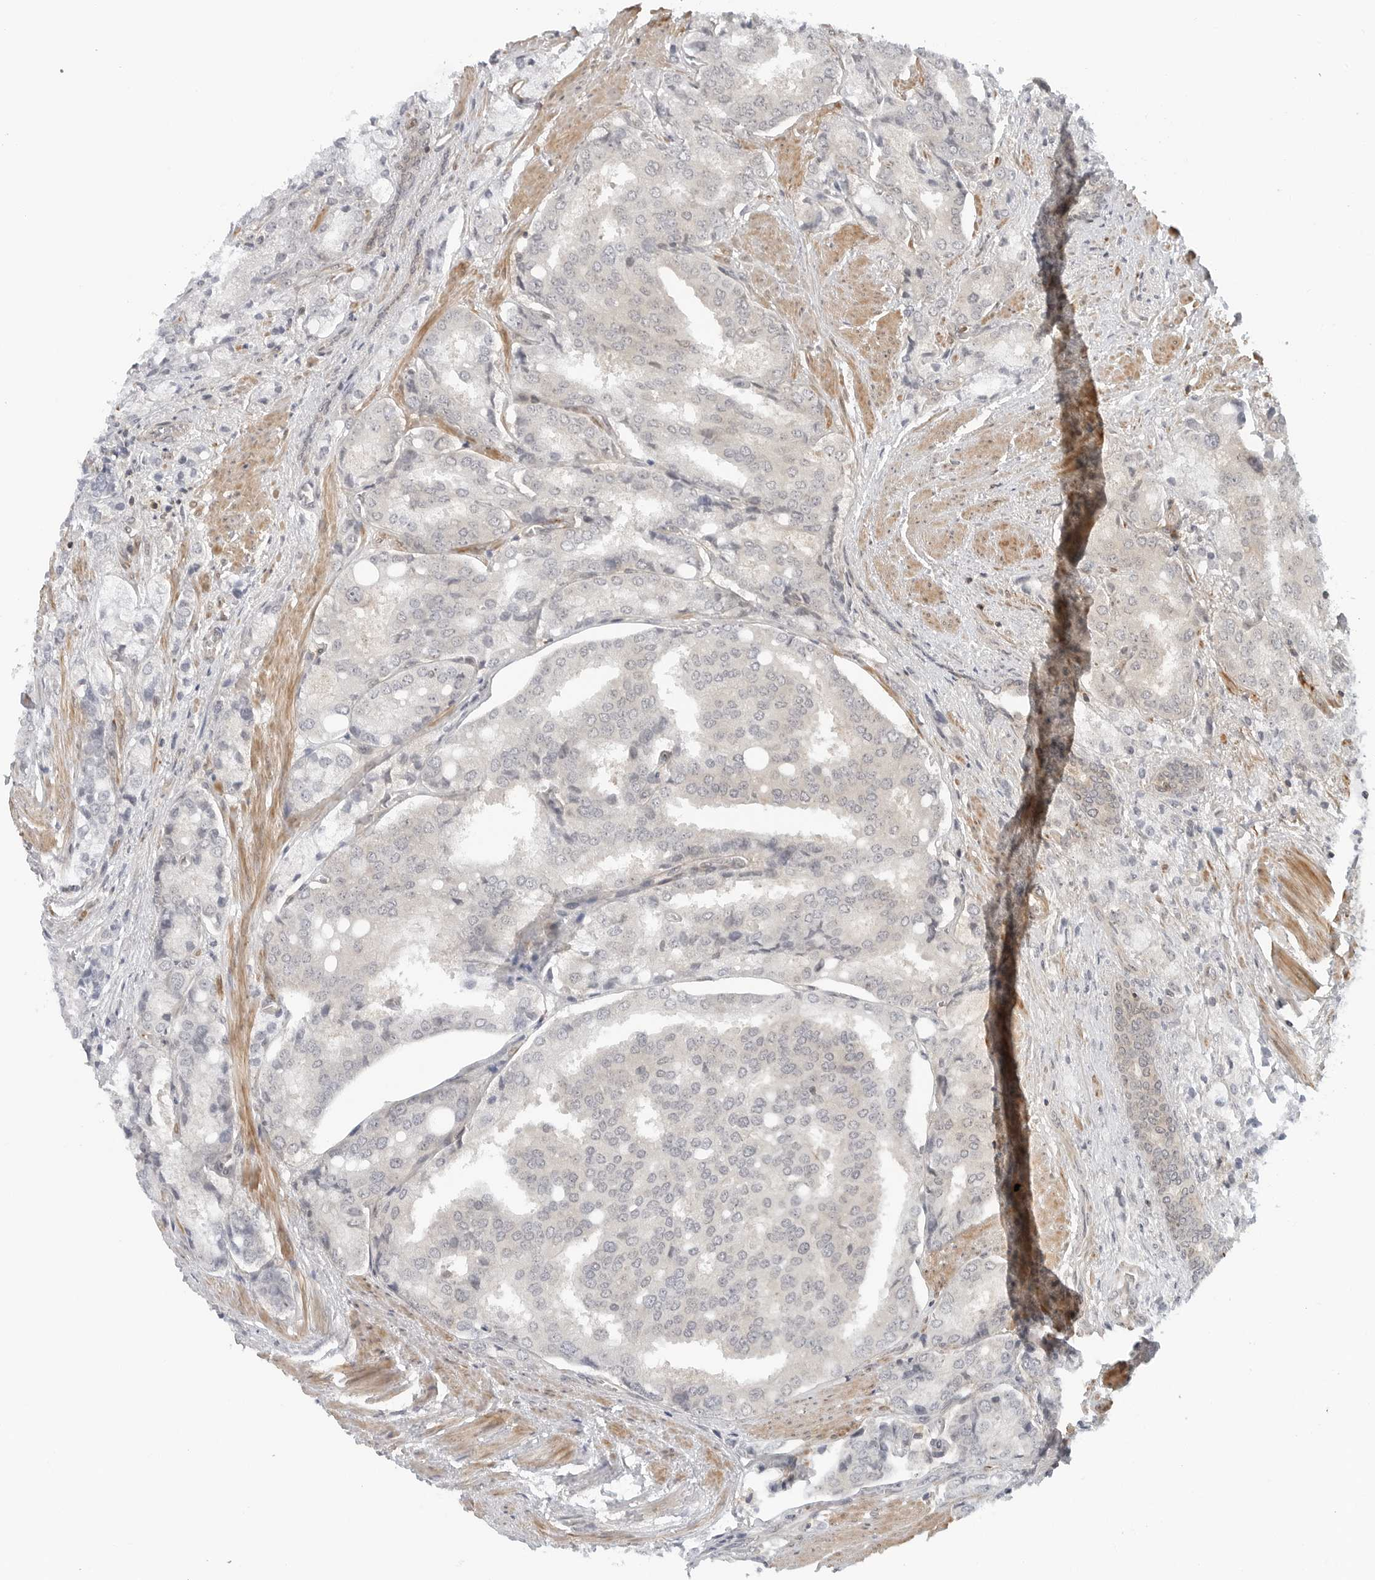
{"staining": {"intensity": "negative", "quantity": "none", "location": "none"}, "tissue": "prostate cancer", "cell_type": "Tumor cells", "image_type": "cancer", "snomed": [{"axis": "morphology", "description": "Adenocarcinoma, High grade"}, {"axis": "topography", "description": "Prostate"}], "caption": "An immunohistochemistry (IHC) image of prostate cancer is shown. There is no staining in tumor cells of prostate cancer. (DAB (3,3'-diaminobenzidine) immunohistochemistry, high magnification).", "gene": "STXBP3", "patient": {"sex": "male", "age": 50}}